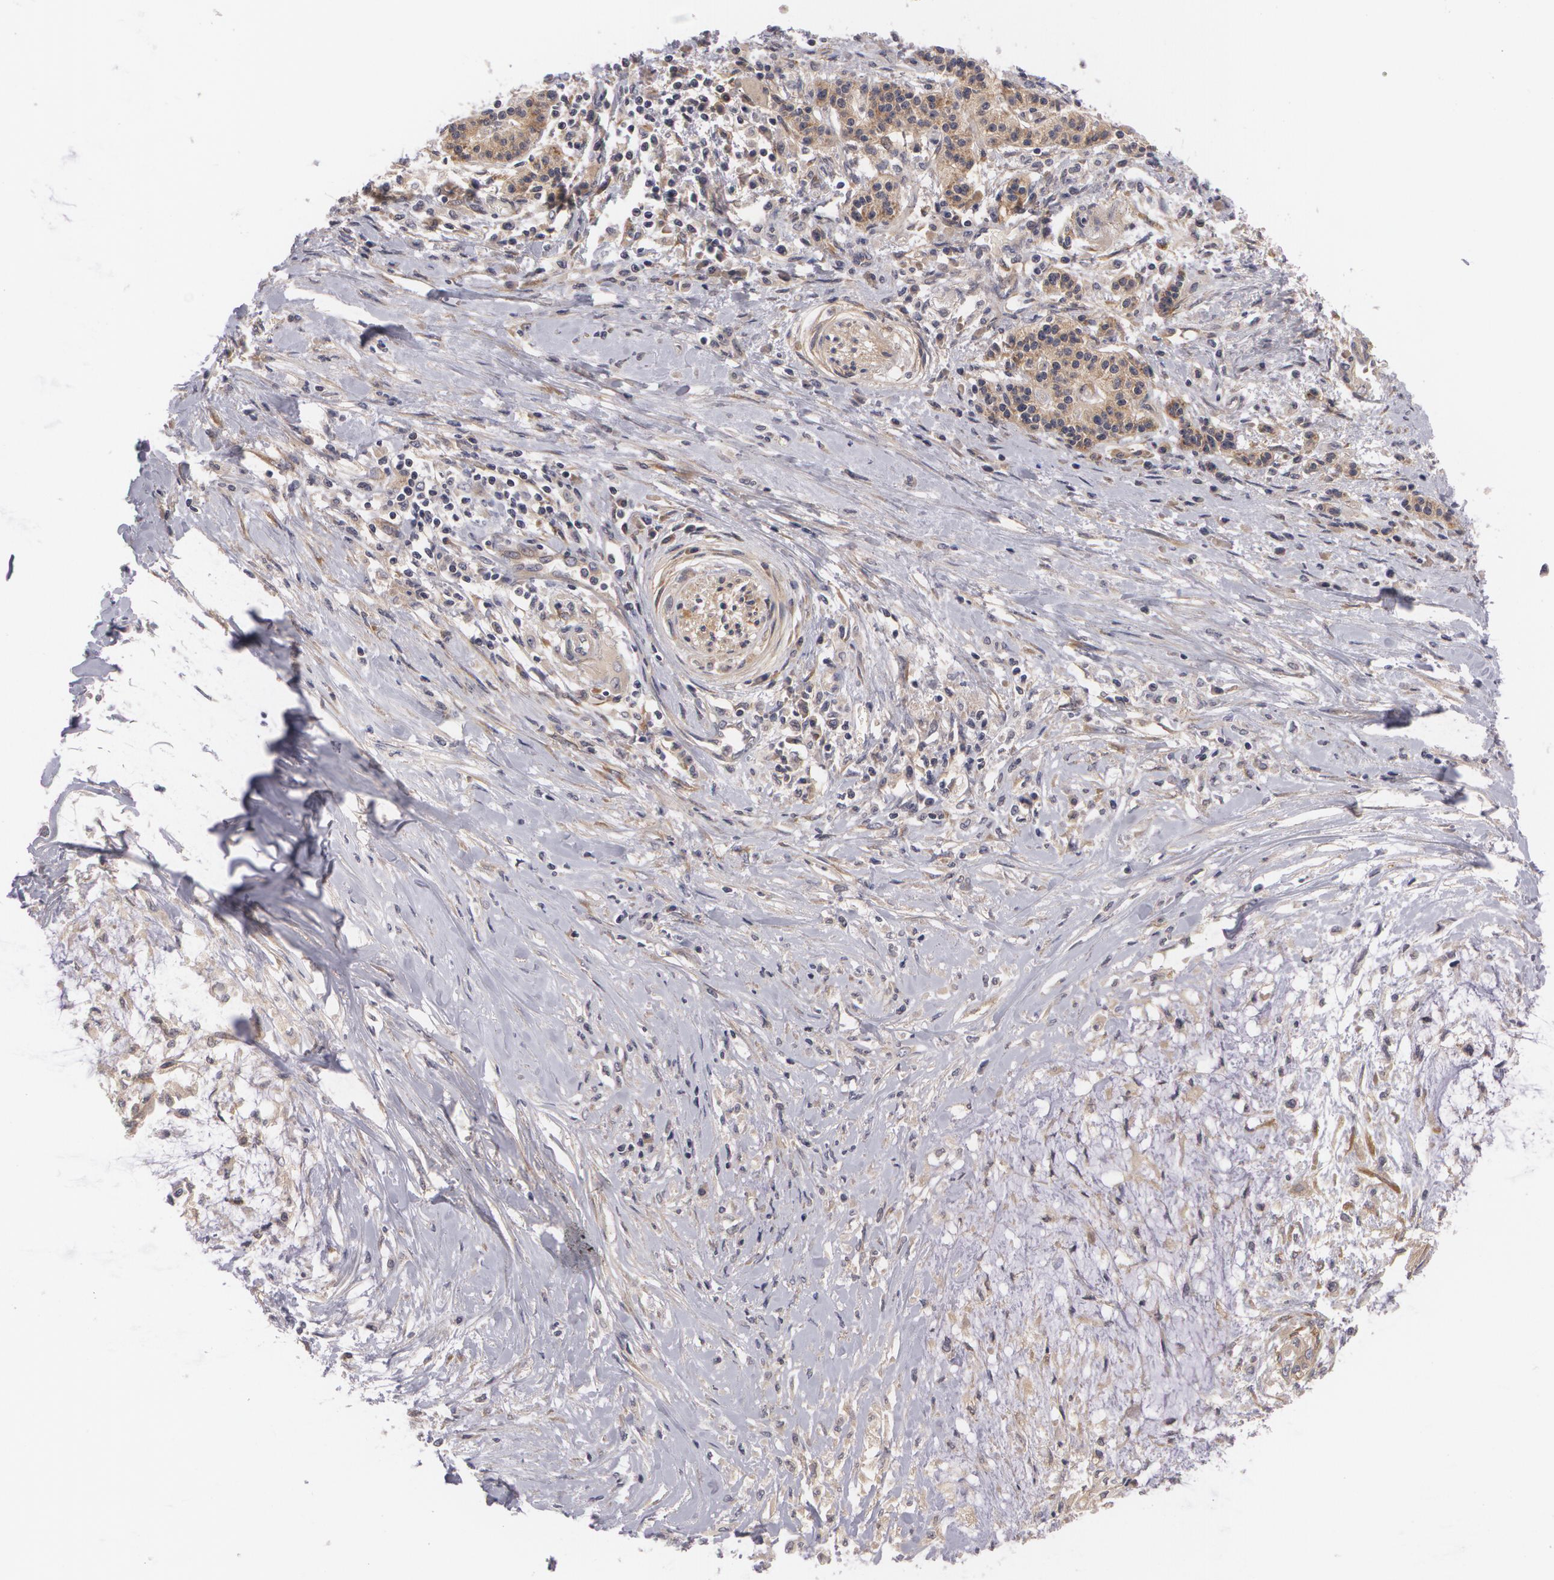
{"staining": {"intensity": "moderate", "quantity": "25%-75%", "location": "cytoplasmic/membranous"}, "tissue": "pancreatic cancer", "cell_type": "Tumor cells", "image_type": "cancer", "snomed": [{"axis": "morphology", "description": "Adenocarcinoma, NOS"}, {"axis": "topography", "description": "Pancreas"}], "caption": "Immunohistochemical staining of adenocarcinoma (pancreatic) displays moderate cytoplasmic/membranous protein staining in about 25%-75% of tumor cells. Using DAB (brown) and hematoxylin (blue) stains, captured at high magnification using brightfield microscopy.", "gene": "CASK", "patient": {"sex": "female", "age": 64}}